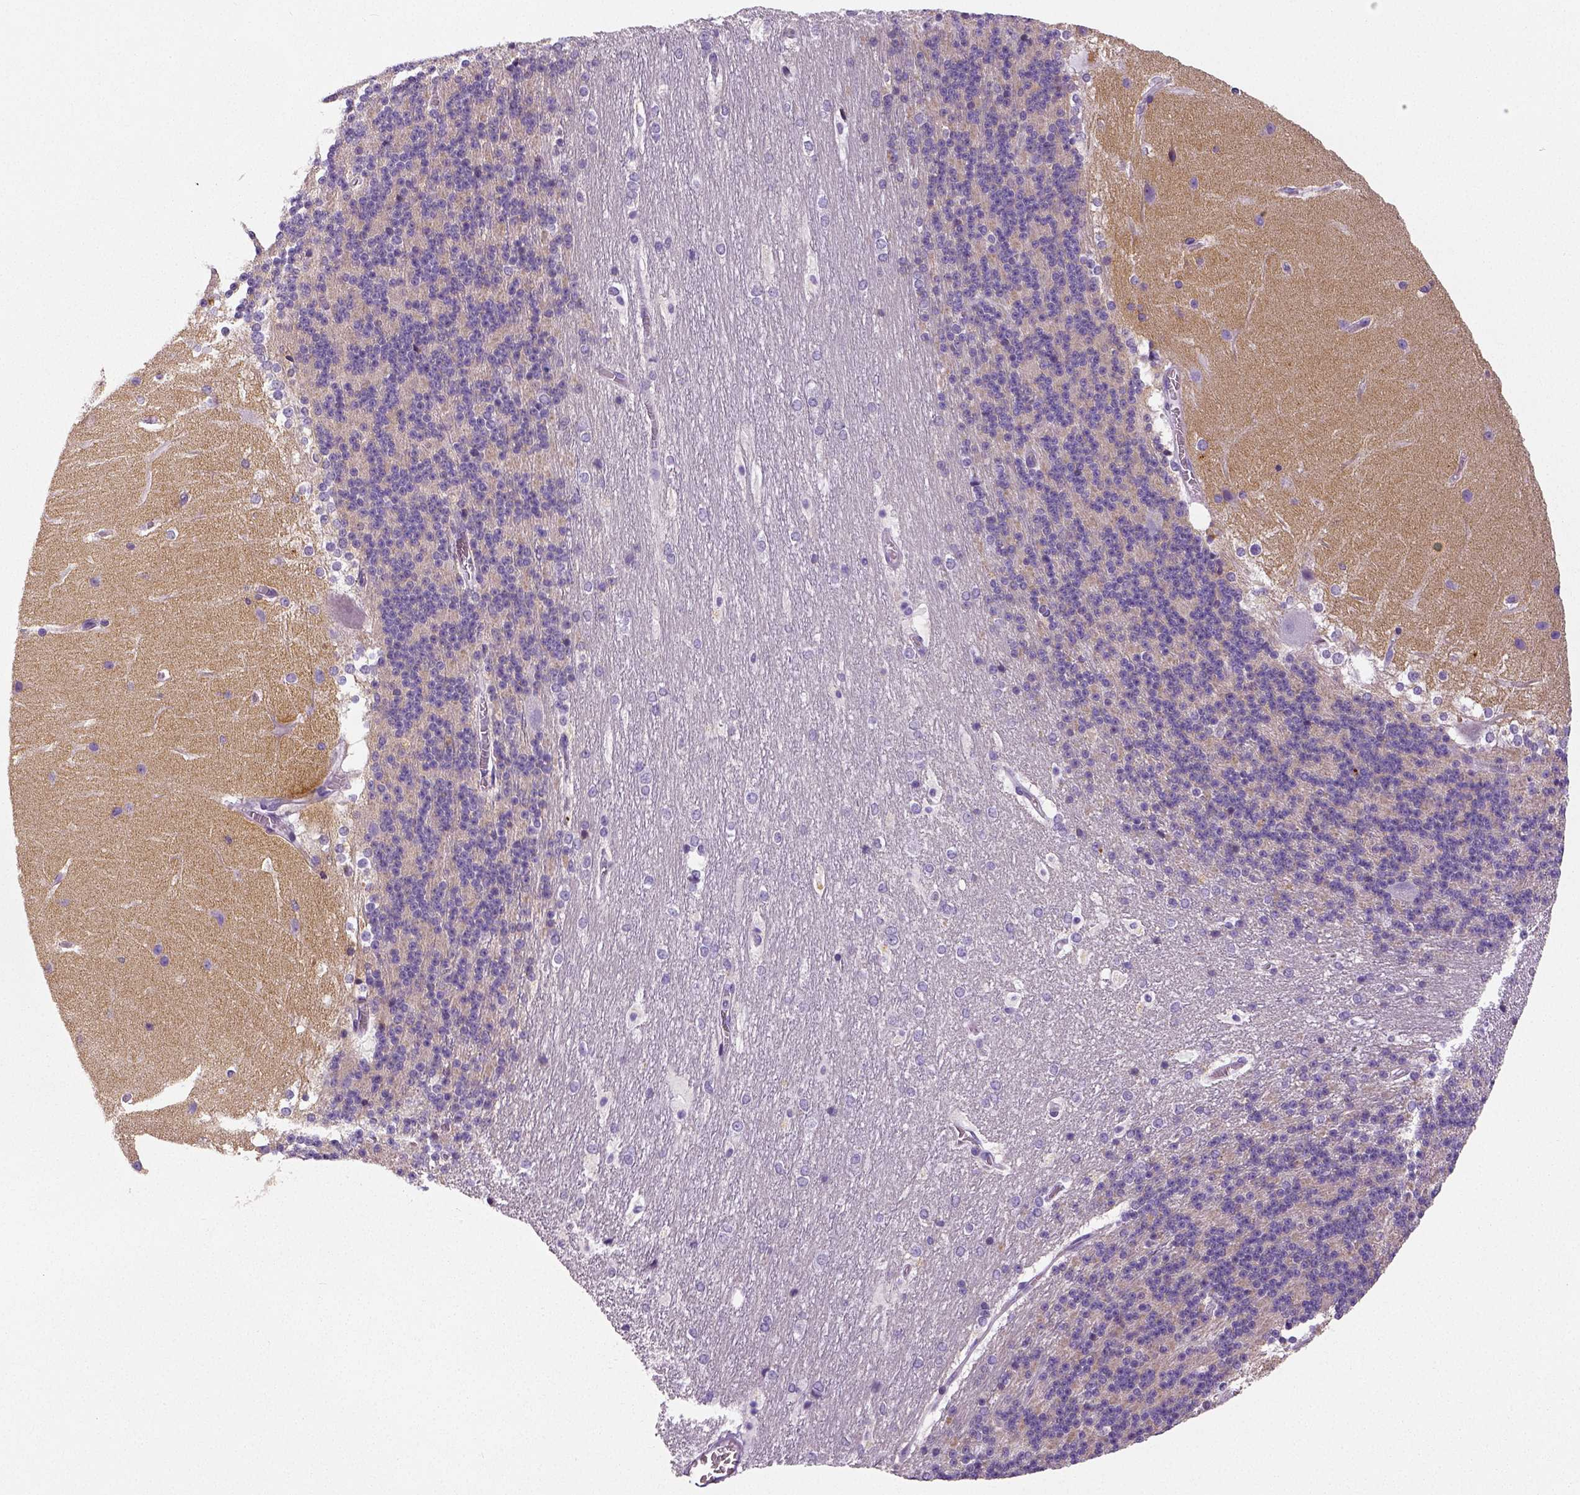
{"staining": {"intensity": "weak", "quantity": "25%-75%", "location": "cytoplasmic/membranous"}, "tissue": "cerebellum", "cell_type": "Cells in granular layer", "image_type": "normal", "snomed": [{"axis": "morphology", "description": "Normal tissue, NOS"}, {"axis": "topography", "description": "Cerebellum"}], "caption": "Brown immunohistochemical staining in normal cerebellum shows weak cytoplasmic/membranous staining in approximately 25%-75% of cells in granular layer.", "gene": "ENSG00000250349", "patient": {"sex": "female", "age": 19}}